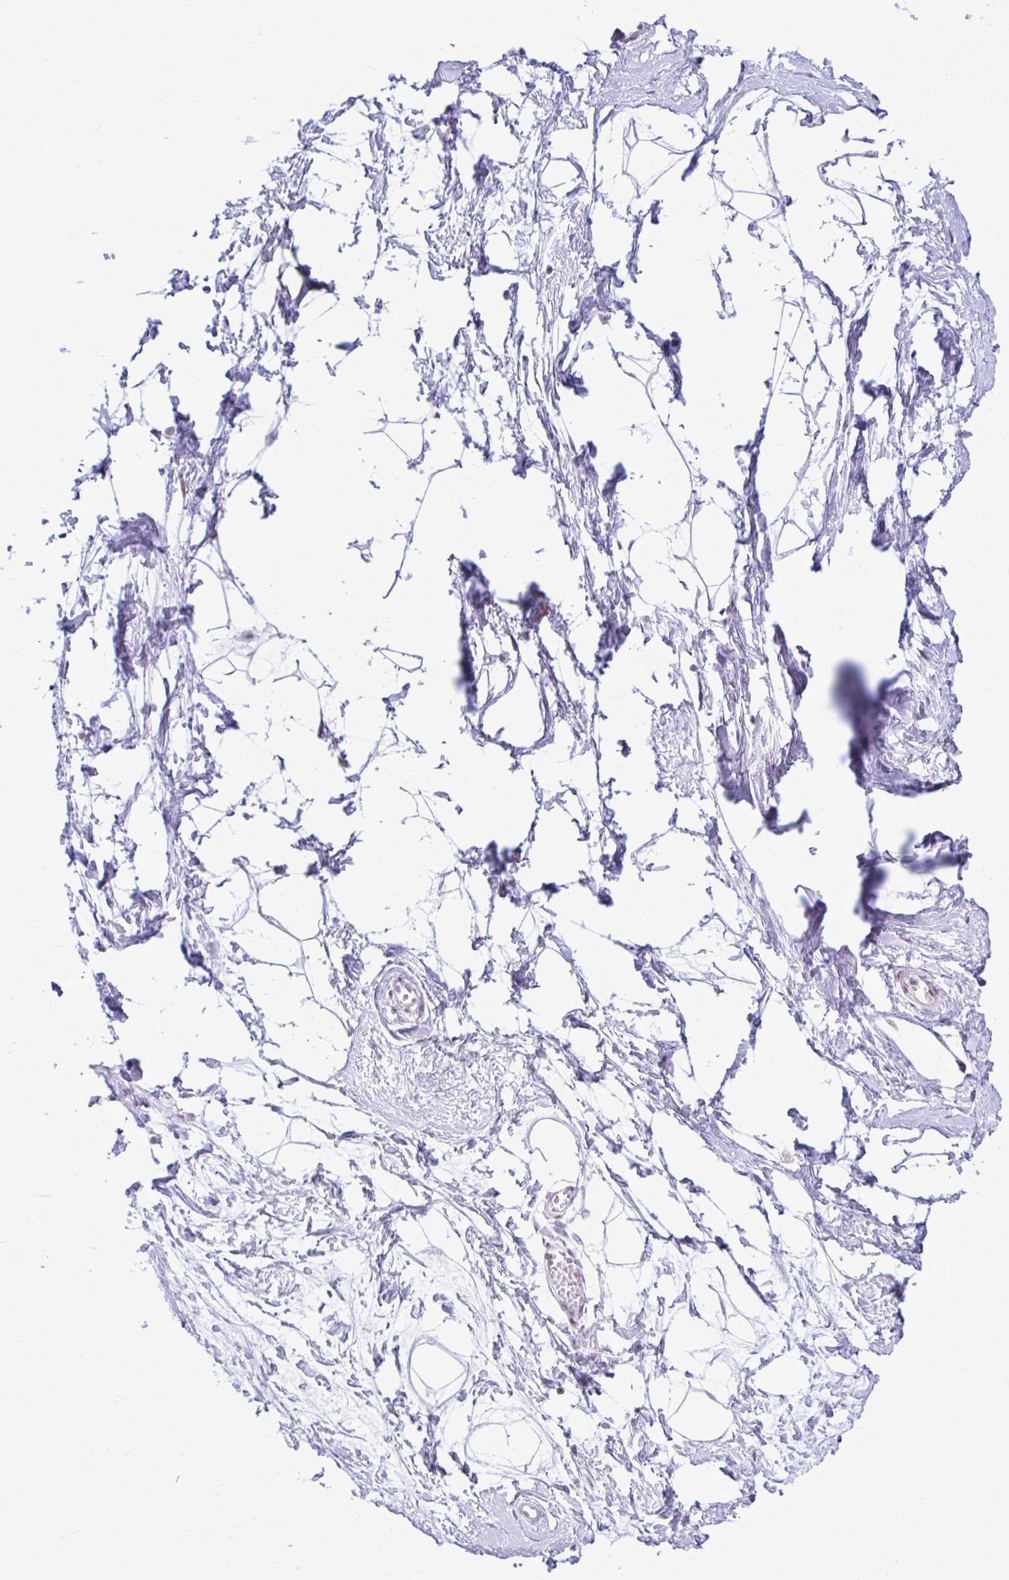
{"staining": {"intensity": "negative", "quantity": "none", "location": "none"}, "tissue": "breast", "cell_type": "Adipocytes", "image_type": "normal", "snomed": [{"axis": "morphology", "description": "Normal tissue, NOS"}, {"axis": "topography", "description": "Breast"}], "caption": "A high-resolution image shows immunohistochemistry staining of benign breast, which shows no significant expression in adipocytes.", "gene": "PABIR1", "patient": {"sex": "female", "age": 45}}